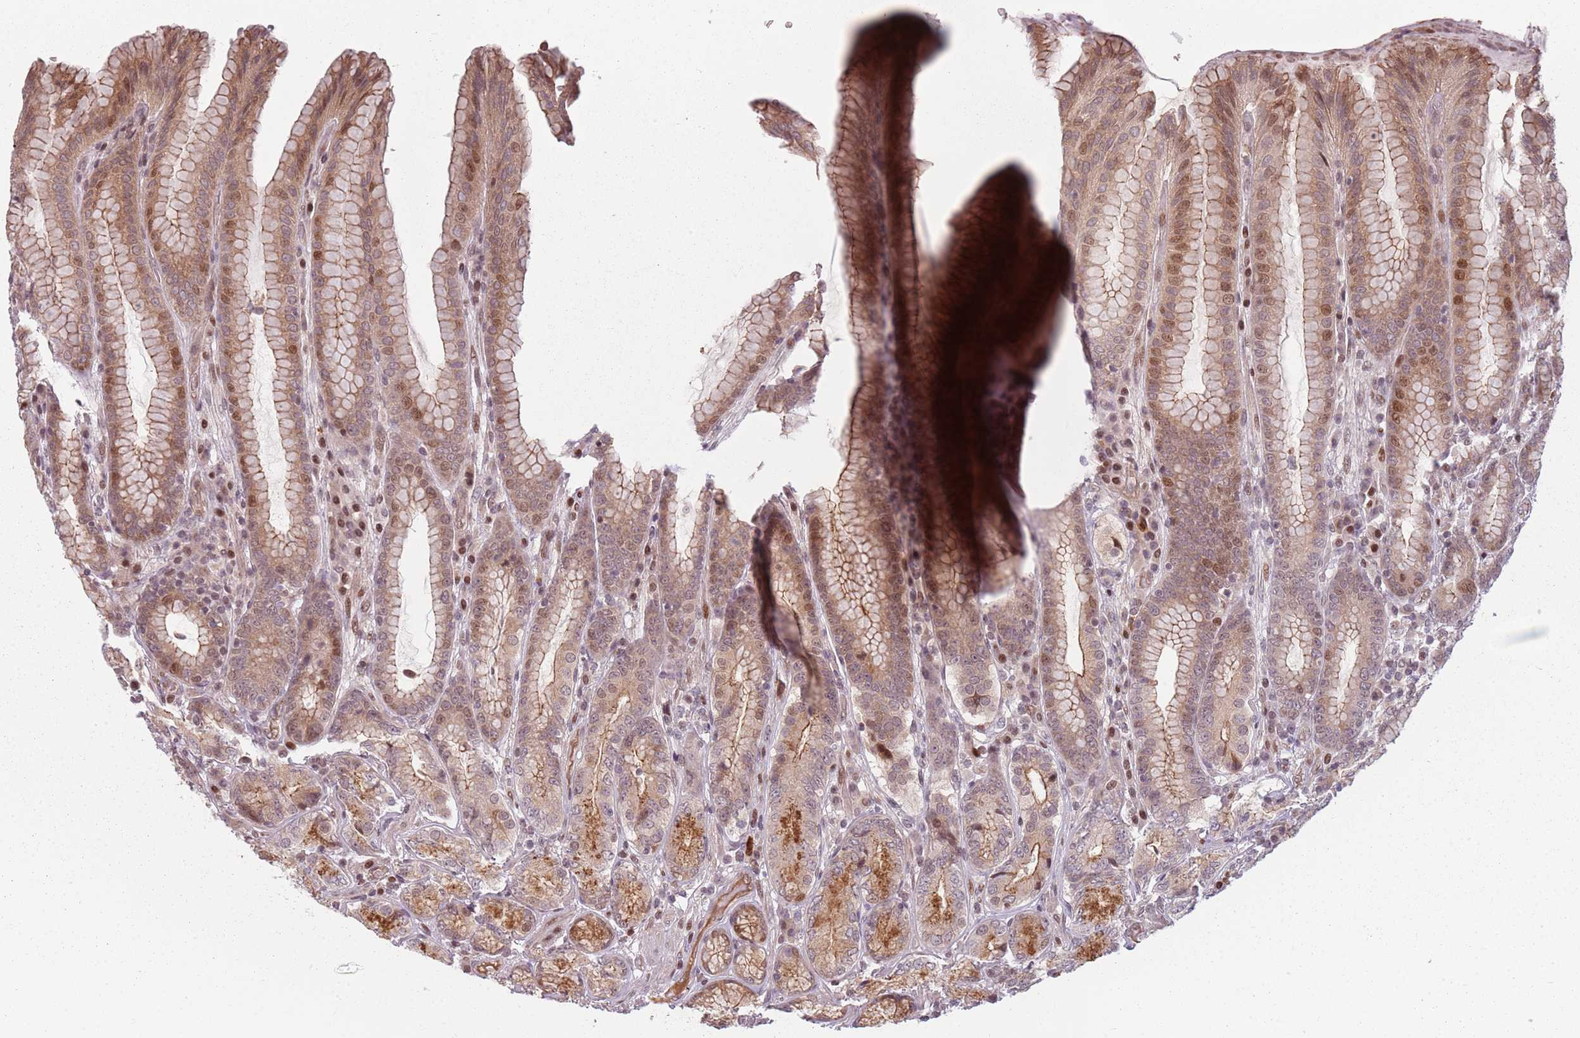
{"staining": {"intensity": "moderate", "quantity": ">75%", "location": "cytoplasmic/membranous,nuclear"}, "tissue": "stomach", "cell_type": "Glandular cells", "image_type": "normal", "snomed": [{"axis": "morphology", "description": "Normal tissue, NOS"}, {"axis": "topography", "description": "Stomach, upper"}, {"axis": "topography", "description": "Stomach, lower"}], "caption": "IHC (DAB) staining of unremarkable stomach reveals moderate cytoplasmic/membranous,nuclear protein positivity in about >75% of glandular cells. (Stains: DAB (3,3'-diaminobenzidine) in brown, nuclei in blue, Microscopy: brightfield microscopy at high magnification).", "gene": "ADGRG1", "patient": {"sex": "female", "age": 76}}